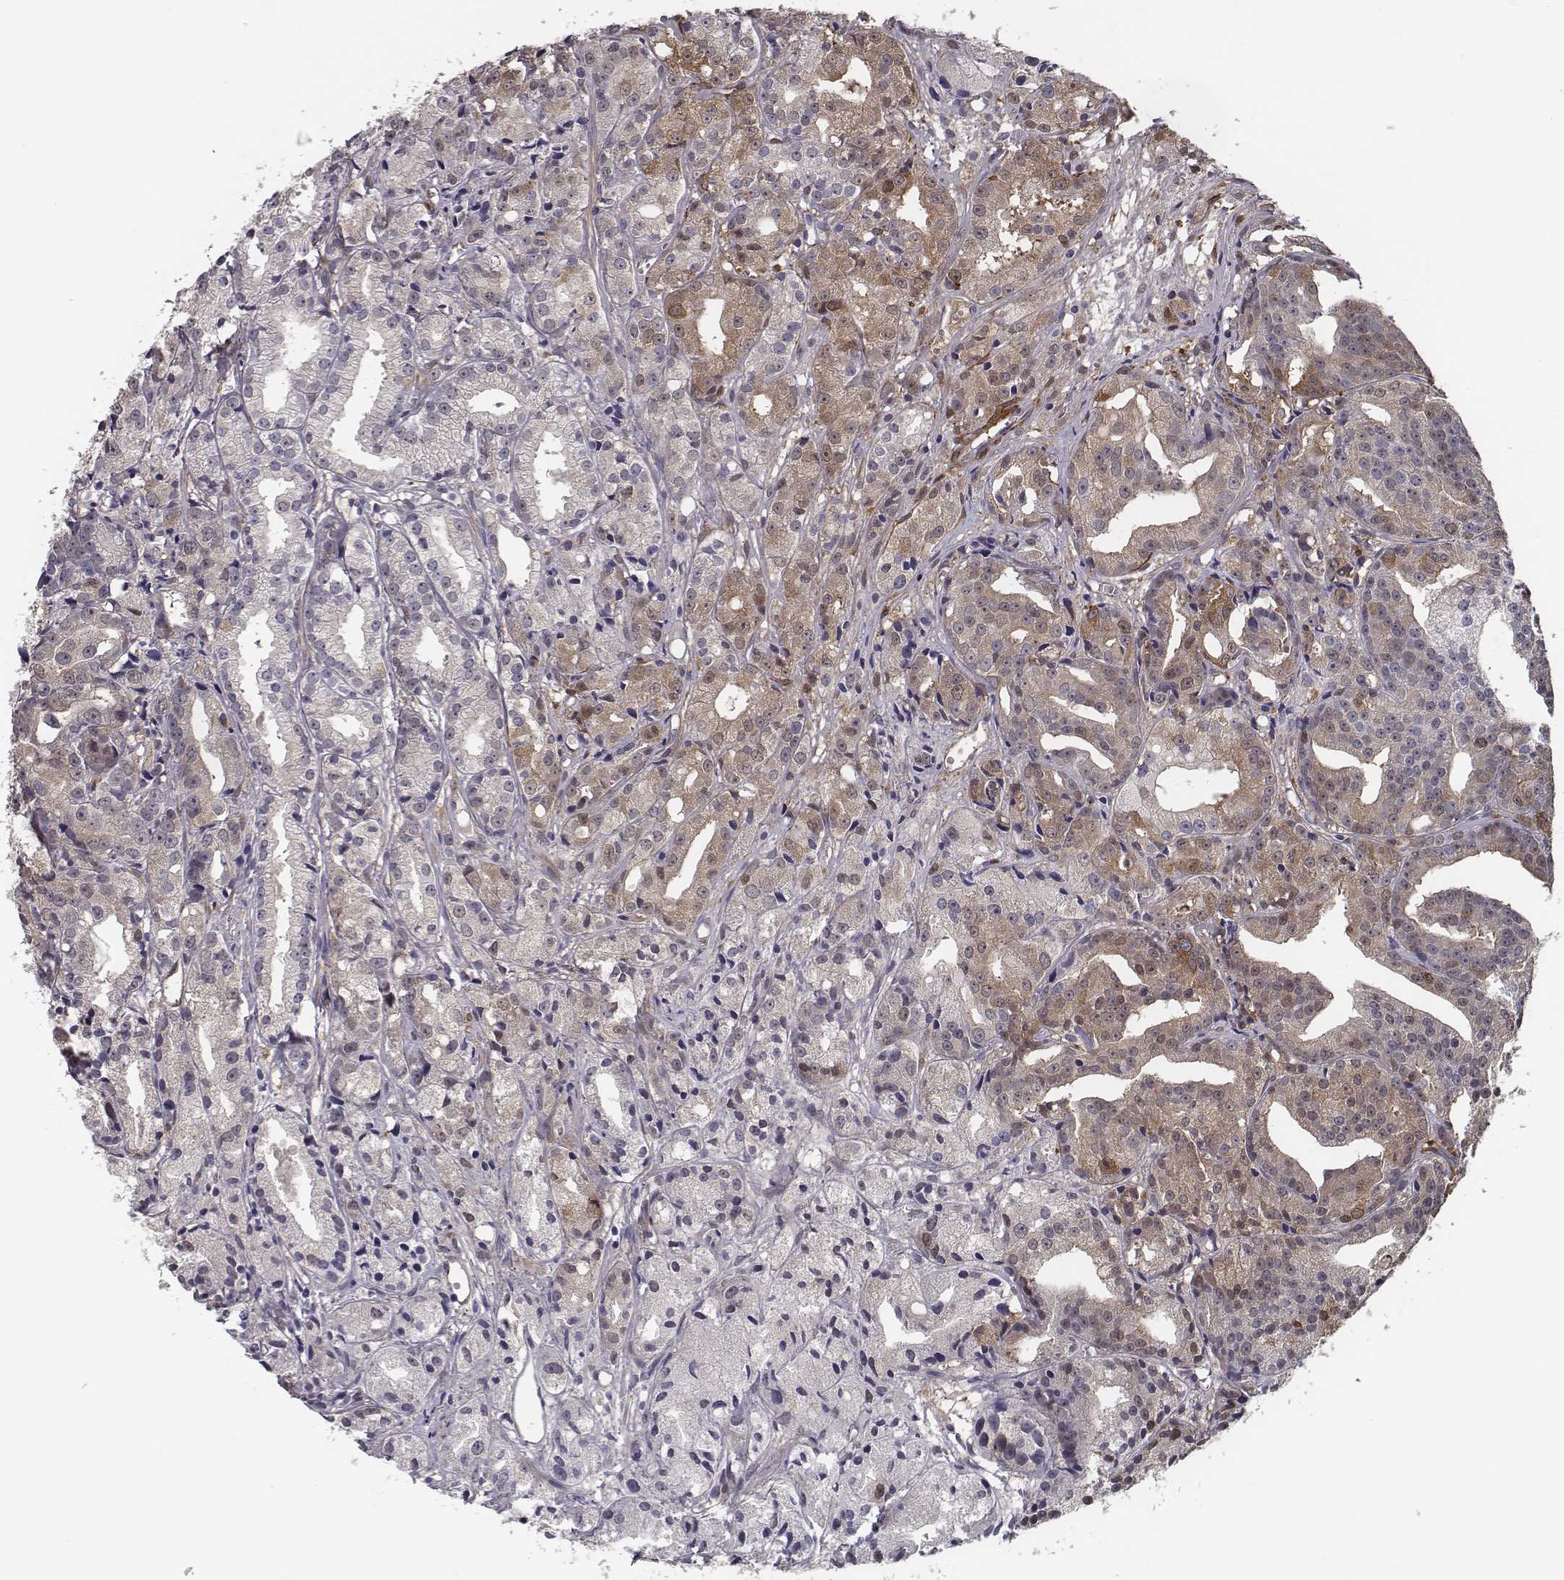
{"staining": {"intensity": "weak", "quantity": "25%-75%", "location": "cytoplasmic/membranous"}, "tissue": "prostate cancer", "cell_type": "Tumor cells", "image_type": "cancer", "snomed": [{"axis": "morphology", "description": "Adenocarcinoma, Medium grade"}, {"axis": "topography", "description": "Prostate"}], "caption": "Immunohistochemical staining of human adenocarcinoma (medium-grade) (prostate) exhibits low levels of weak cytoplasmic/membranous staining in about 25%-75% of tumor cells.", "gene": "ISYNA1", "patient": {"sex": "male", "age": 74}}